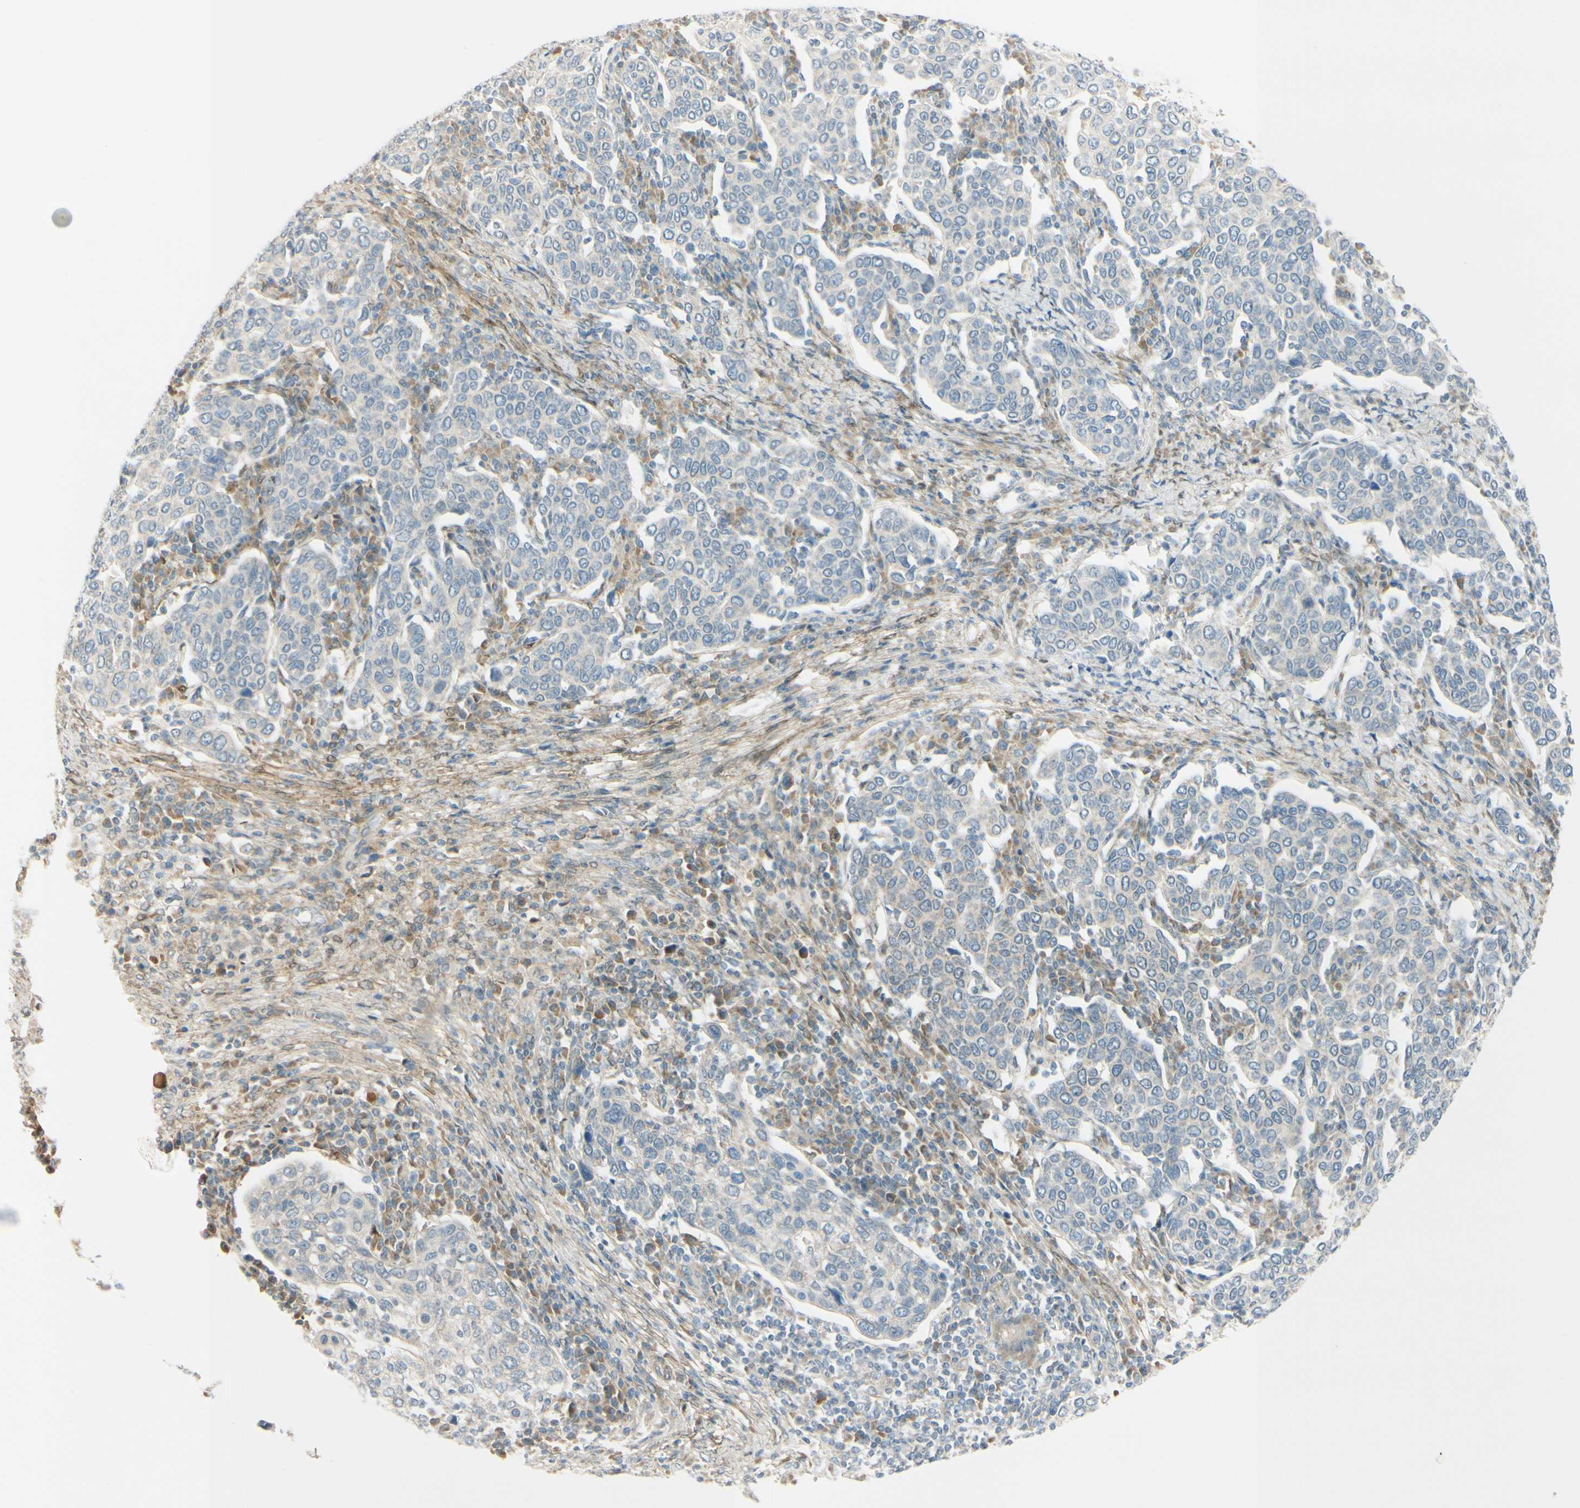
{"staining": {"intensity": "negative", "quantity": "none", "location": "none"}, "tissue": "cervical cancer", "cell_type": "Tumor cells", "image_type": "cancer", "snomed": [{"axis": "morphology", "description": "Squamous cell carcinoma, NOS"}, {"axis": "topography", "description": "Cervix"}], "caption": "Tumor cells are negative for brown protein staining in cervical squamous cell carcinoma.", "gene": "FHL2", "patient": {"sex": "female", "age": 40}}